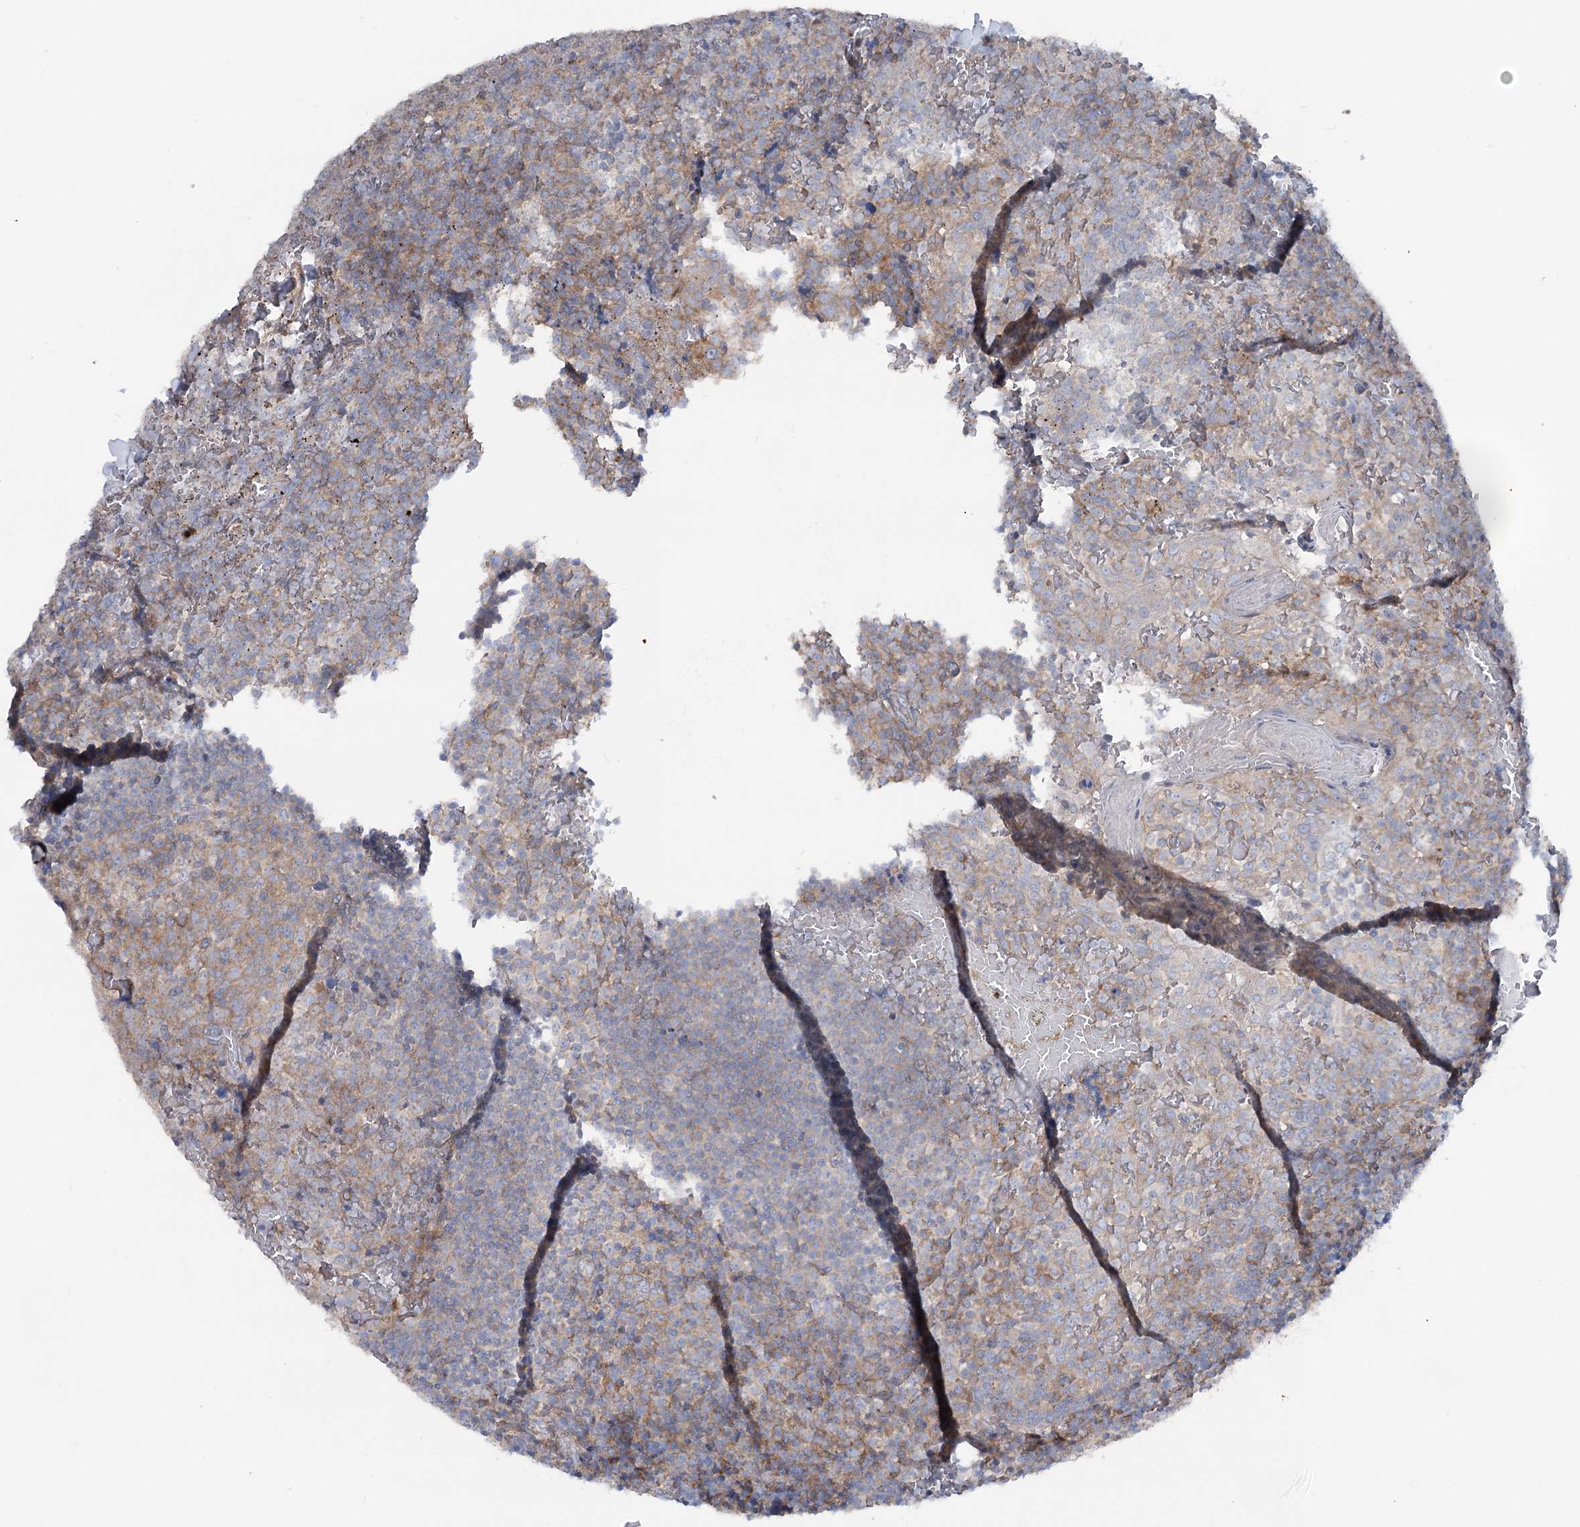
{"staining": {"intensity": "moderate", "quantity": "25%-75%", "location": "cytoplasmic/membranous"}, "tissue": "tonsil", "cell_type": "Non-germinal center cells", "image_type": "normal", "snomed": [{"axis": "morphology", "description": "Normal tissue, NOS"}, {"axis": "topography", "description": "Tonsil"}], "caption": "Tonsil was stained to show a protein in brown. There is medium levels of moderate cytoplasmic/membranous positivity in about 25%-75% of non-germinal center cells. Immunohistochemistry (ihc) stains the protein of interest in brown and the nuclei are stained blue.", "gene": "LARP1B", "patient": {"sex": "female", "age": 19}}